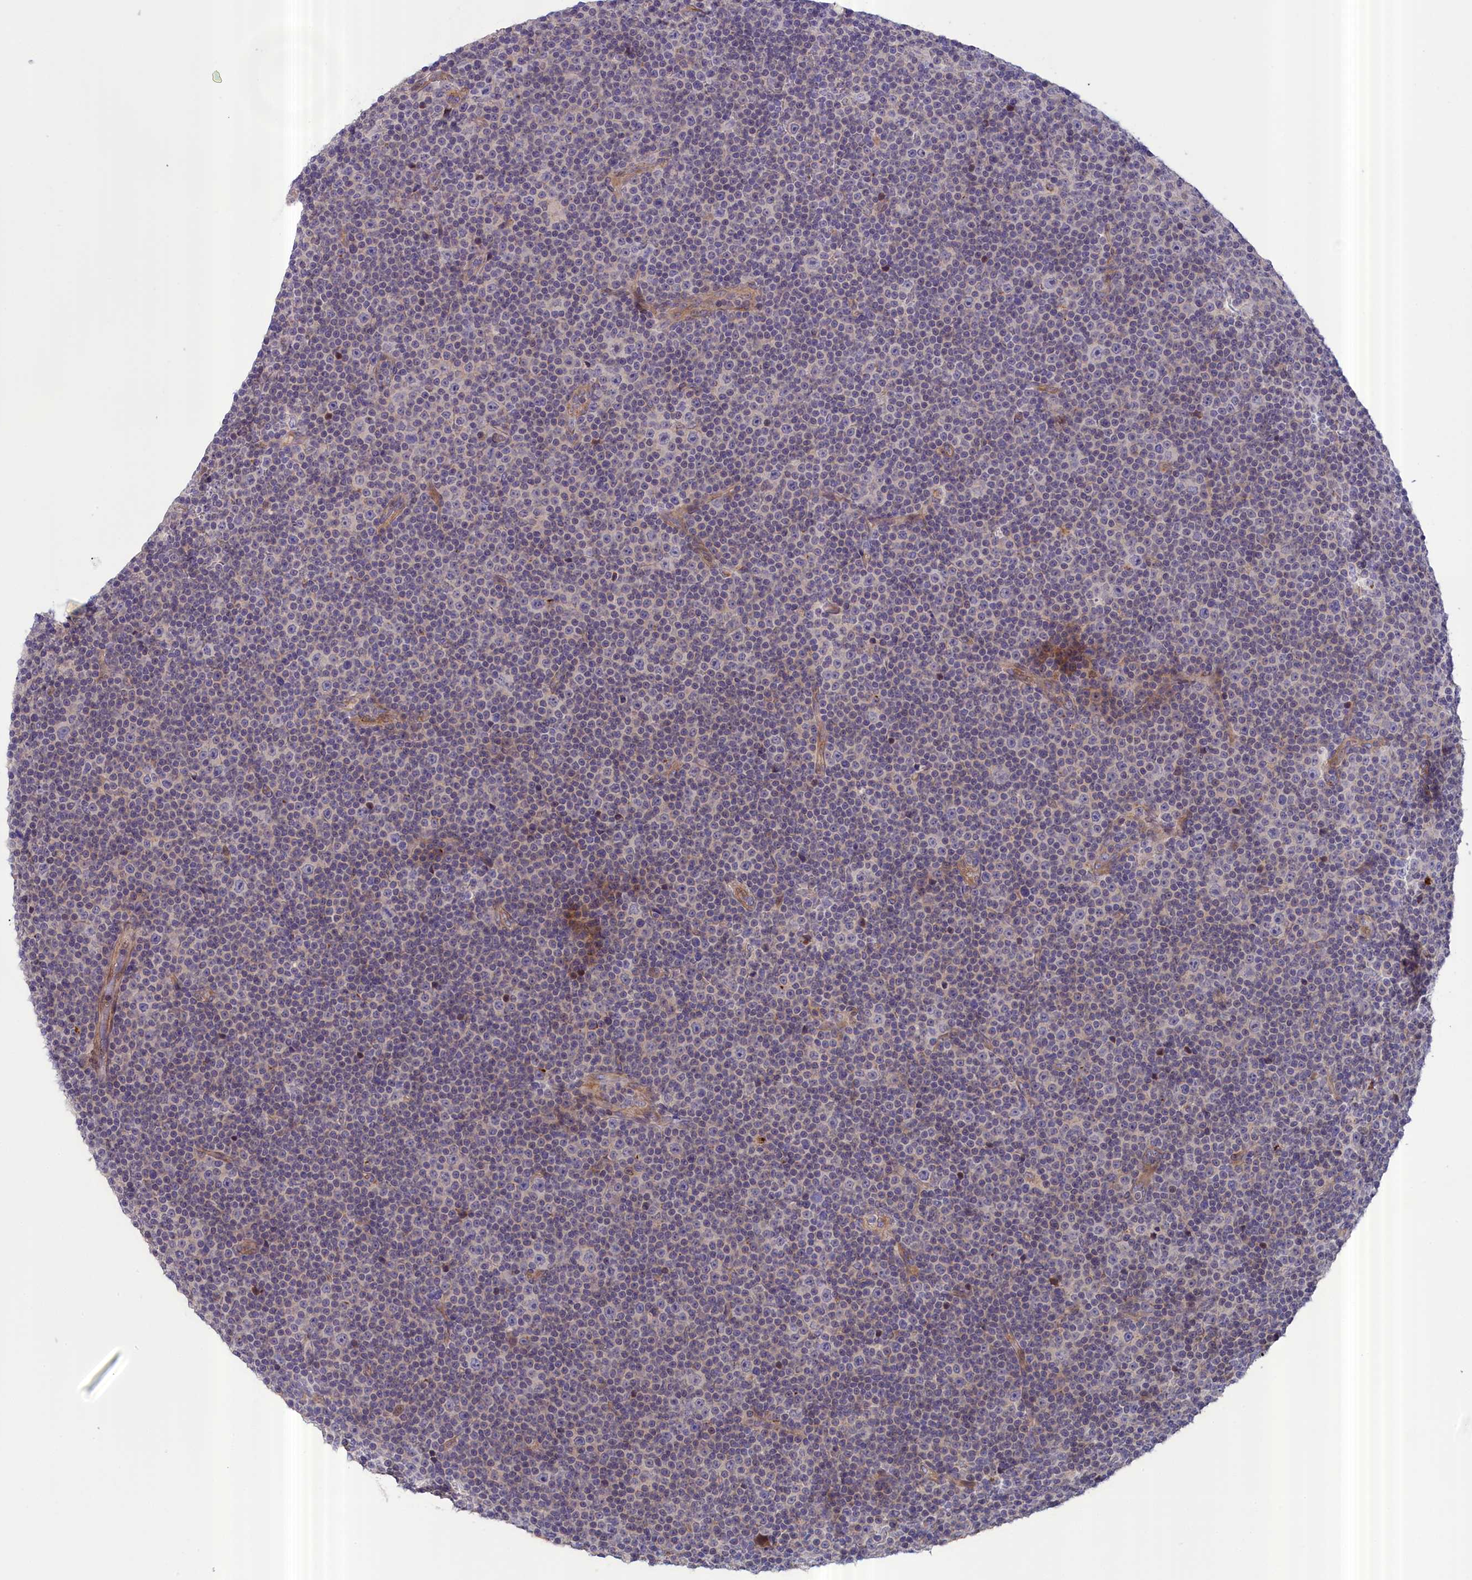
{"staining": {"intensity": "negative", "quantity": "none", "location": "none"}, "tissue": "lymphoma", "cell_type": "Tumor cells", "image_type": "cancer", "snomed": [{"axis": "morphology", "description": "Malignant lymphoma, non-Hodgkin's type, Low grade"}, {"axis": "topography", "description": "Lymph node"}], "caption": "Immunohistochemistry micrograph of neoplastic tissue: low-grade malignant lymphoma, non-Hodgkin's type stained with DAB (3,3'-diaminobenzidine) reveals no significant protein positivity in tumor cells. (DAB IHC, high magnification).", "gene": "IGFALS", "patient": {"sex": "female", "age": 67}}